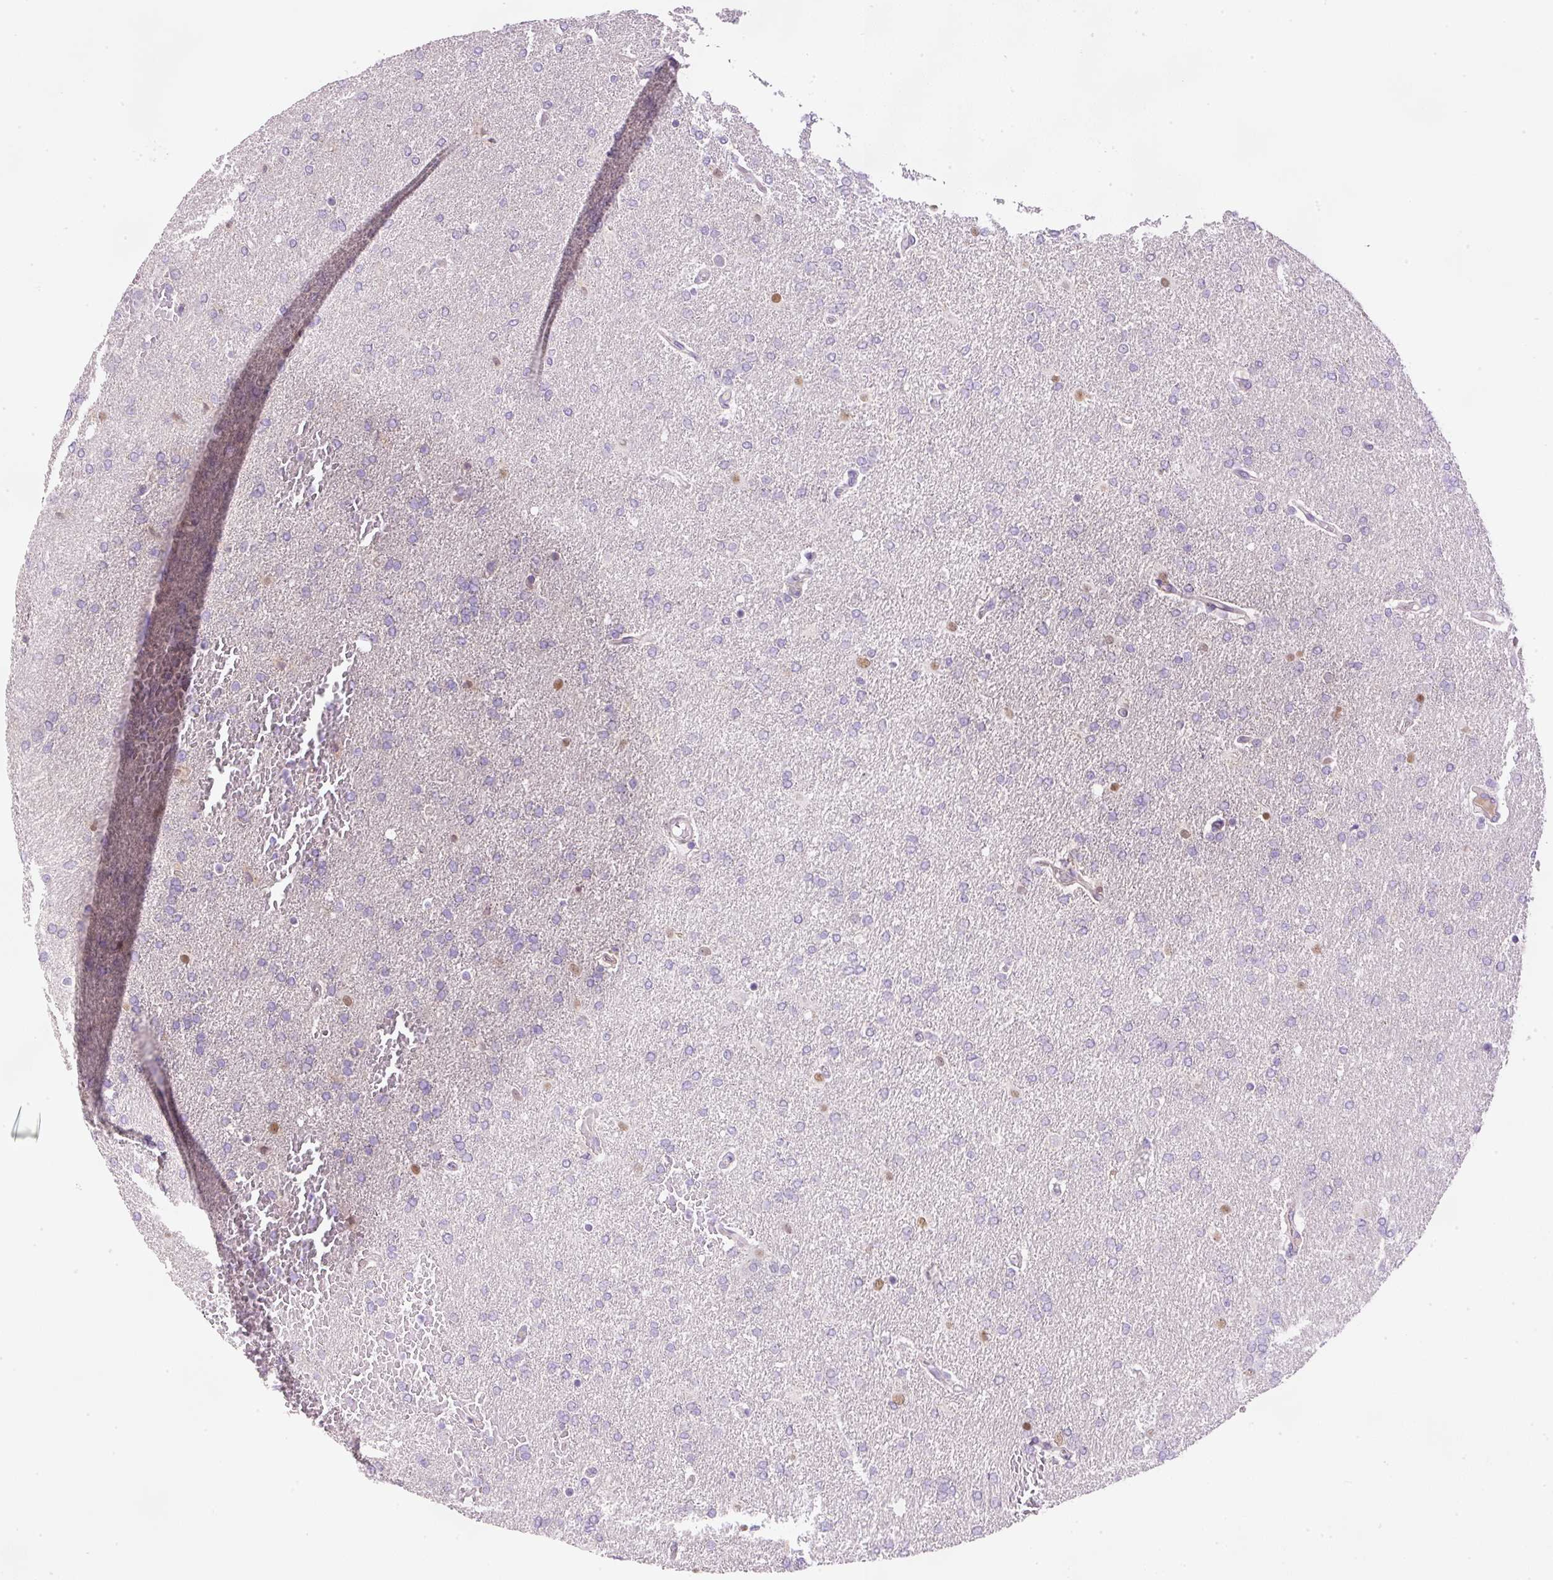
{"staining": {"intensity": "negative", "quantity": "none", "location": "none"}, "tissue": "glioma", "cell_type": "Tumor cells", "image_type": "cancer", "snomed": [{"axis": "morphology", "description": "Glioma, malignant, High grade"}, {"axis": "topography", "description": "Brain"}], "caption": "Immunohistochemistry micrograph of neoplastic tissue: human glioma stained with DAB (3,3'-diaminobenzidine) exhibits no significant protein expression in tumor cells.", "gene": "KPNA5", "patient": {"sex": "male", "age": 72}}